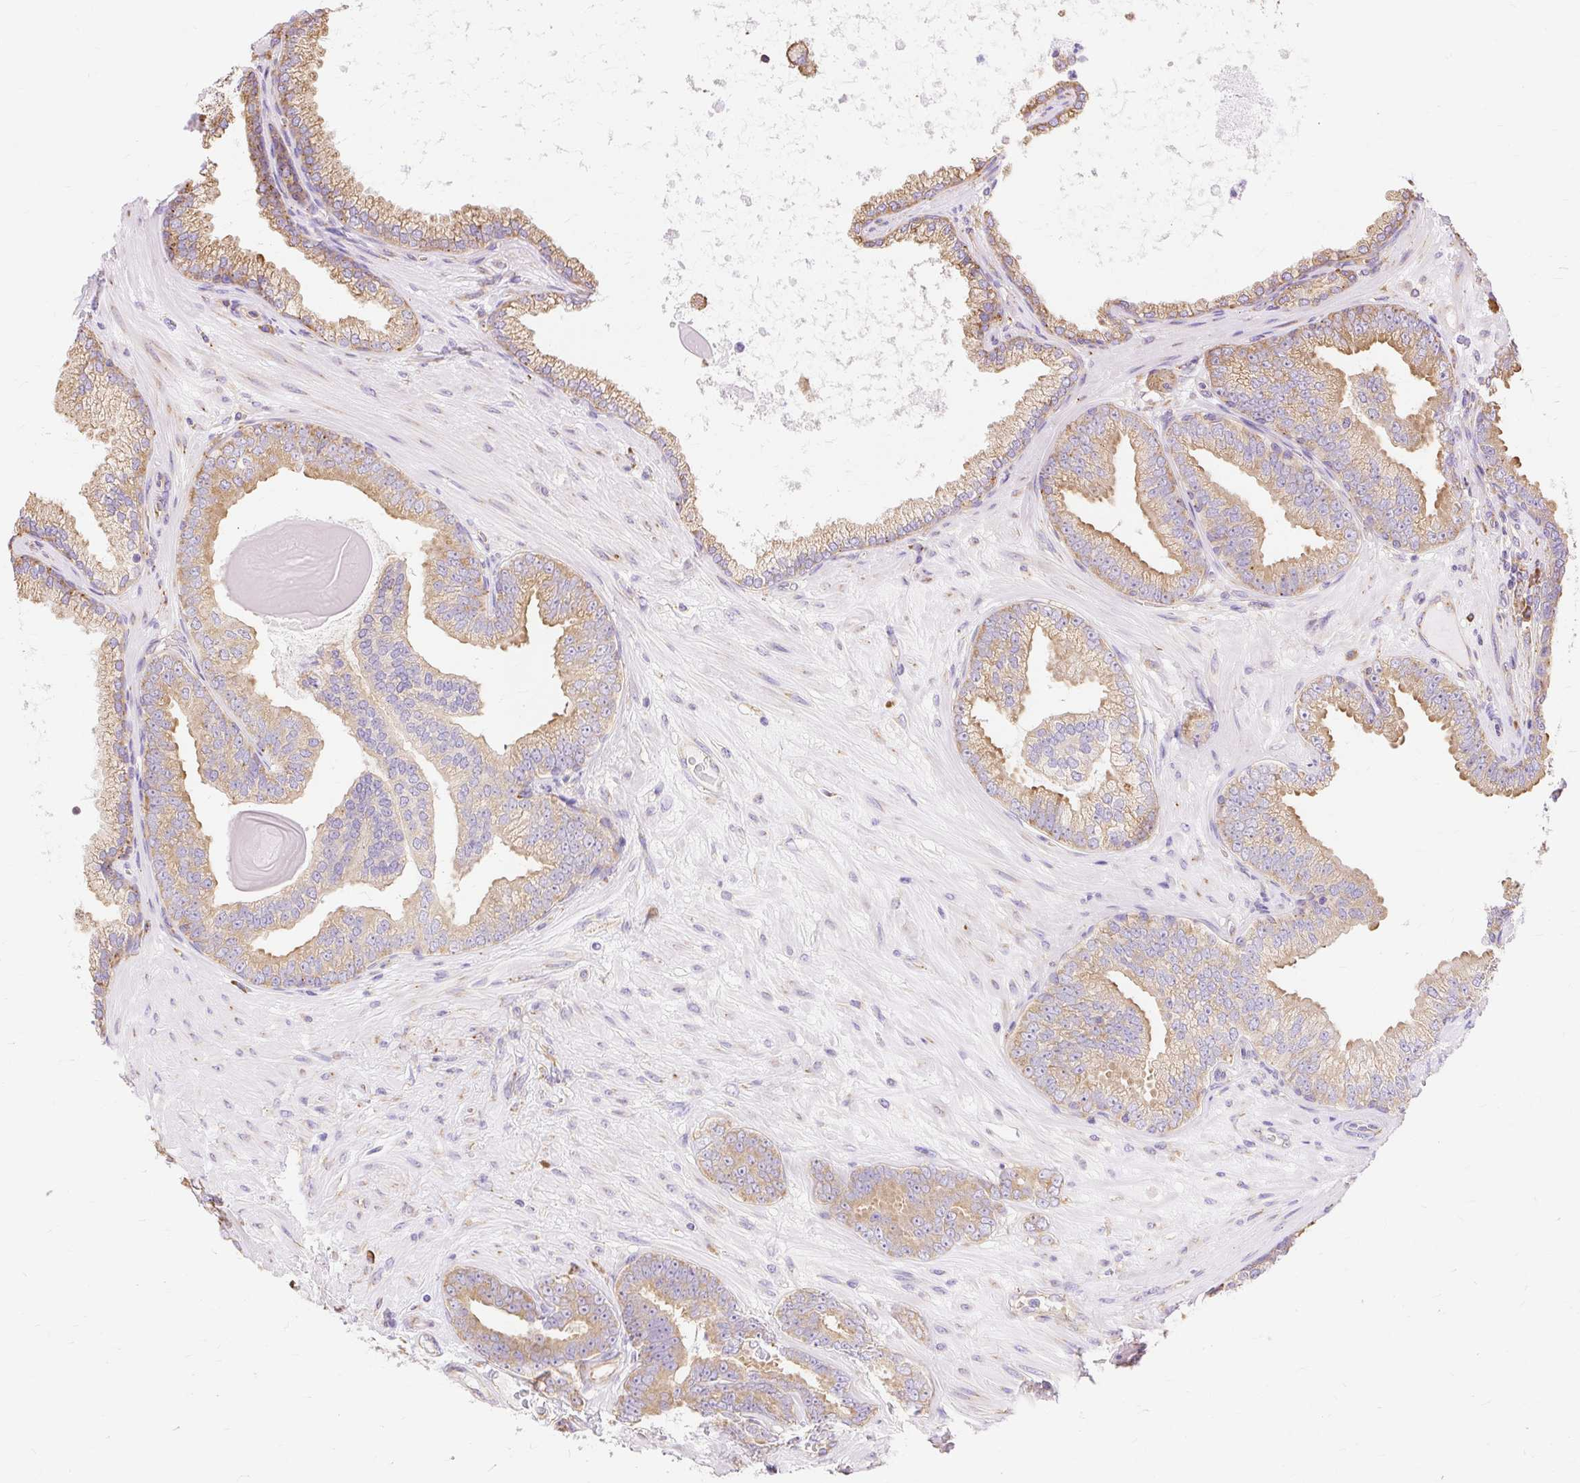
{"staining": {"intensity": "moderate", "quantity": ">75%", "location": "cytoplasmic/membranous"}, "tissue": "prostate cancer", "cell_type": "Tumor cells", "image_type": "cancer", "snomed": [{"axis": "morphology", "description": "Adenocarcinoma, Low grade"}, {"axis": "topography", "description": "Prostate"}], "caption": "The histopathology image displays immunohistochemical staining of low-grade adenocarcinoma (prostate). There is moderate cytoplasmic/membranous positivity is present in about >75% of tumor cells. (DAB (3,3'-diaminobenzidine) IHC with brightfield microscopy, high magnification).", "gene": "RPS17", "patient": {"sex": "male", "age": 61}}